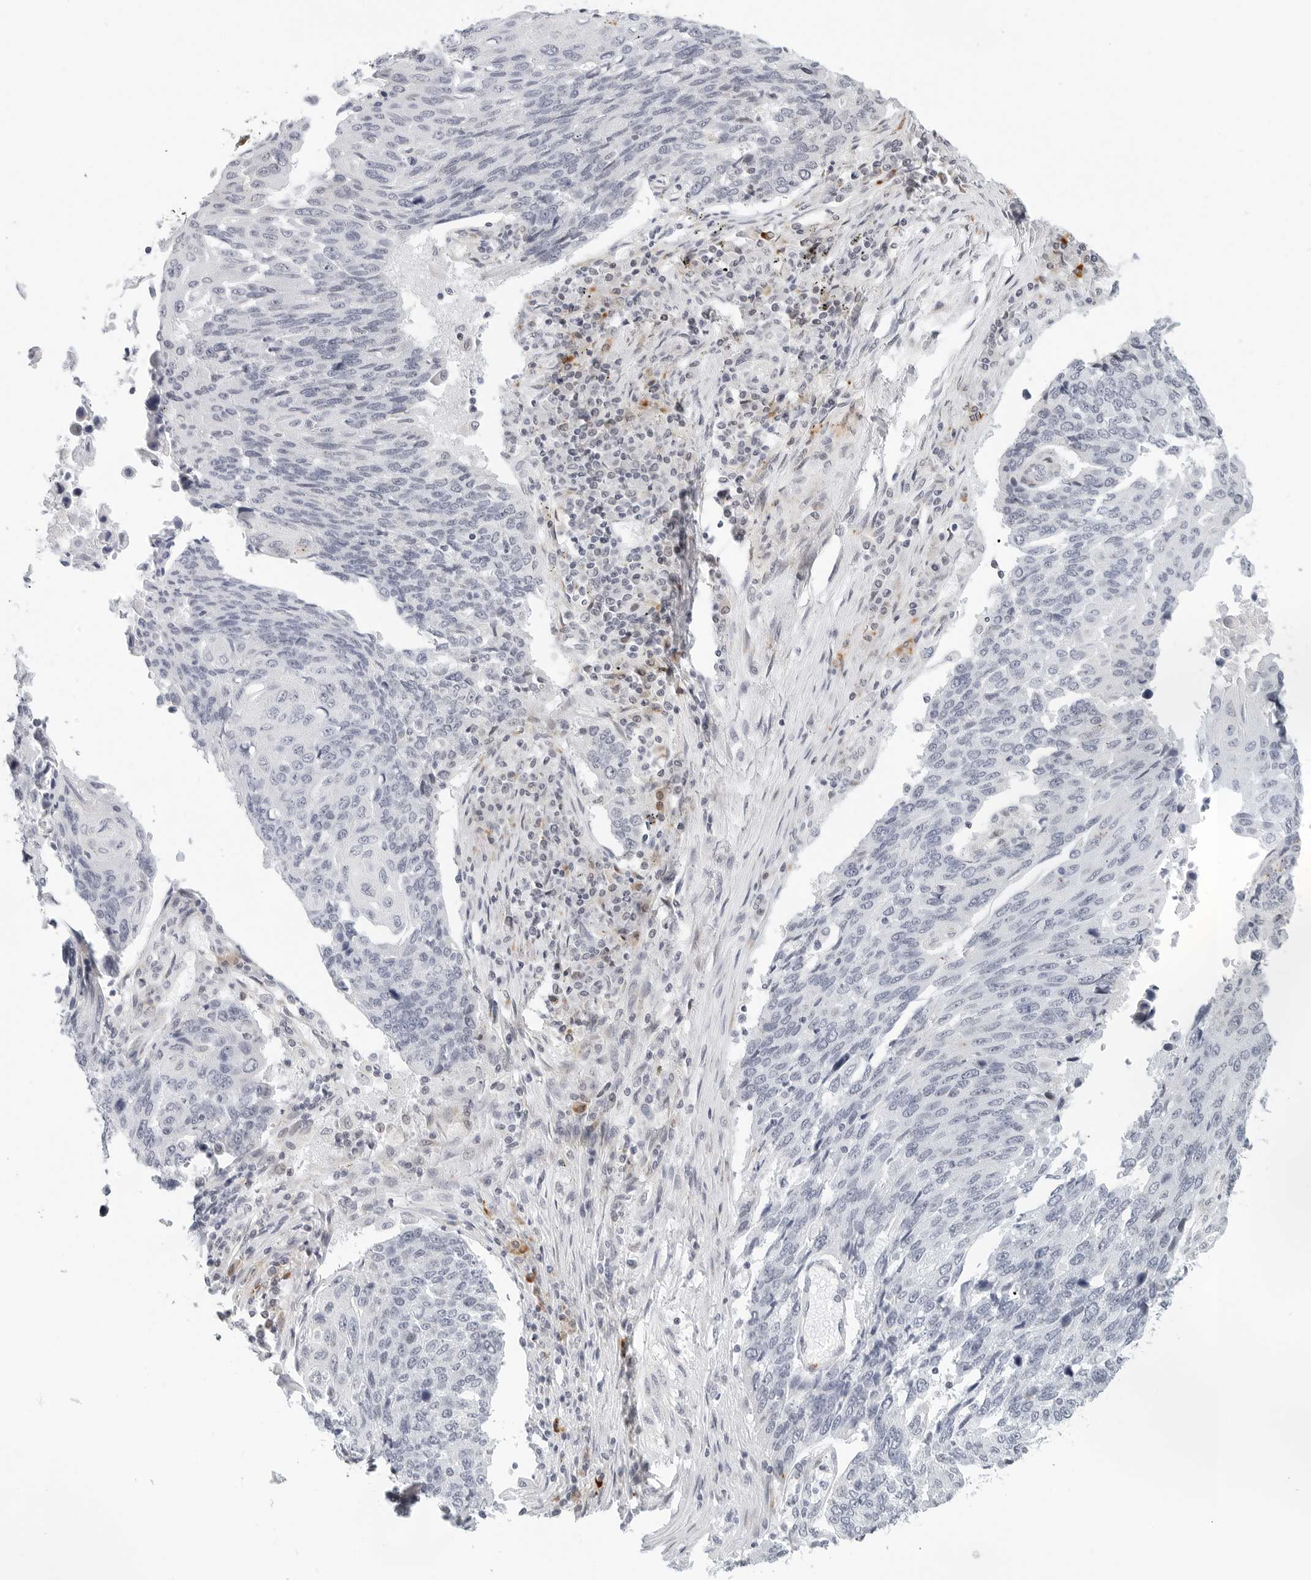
{"staining": {"intensity": "negative", "quantity": "none", "location": "none"}, "tissue": "lung cancer", "cell_type": "Tumor cells", "image_type": "cancer", "snomed": [{"axis": "morphology", "description": "Squamous cell carcinoma, NOS"}, {"axis": "topography", "description": "Lung"}], "caption": "Tumor cells are negative for protein expression in human lung cancer.", "gene": "PARP10", "patient": {"sex": "male", "age": 66}}